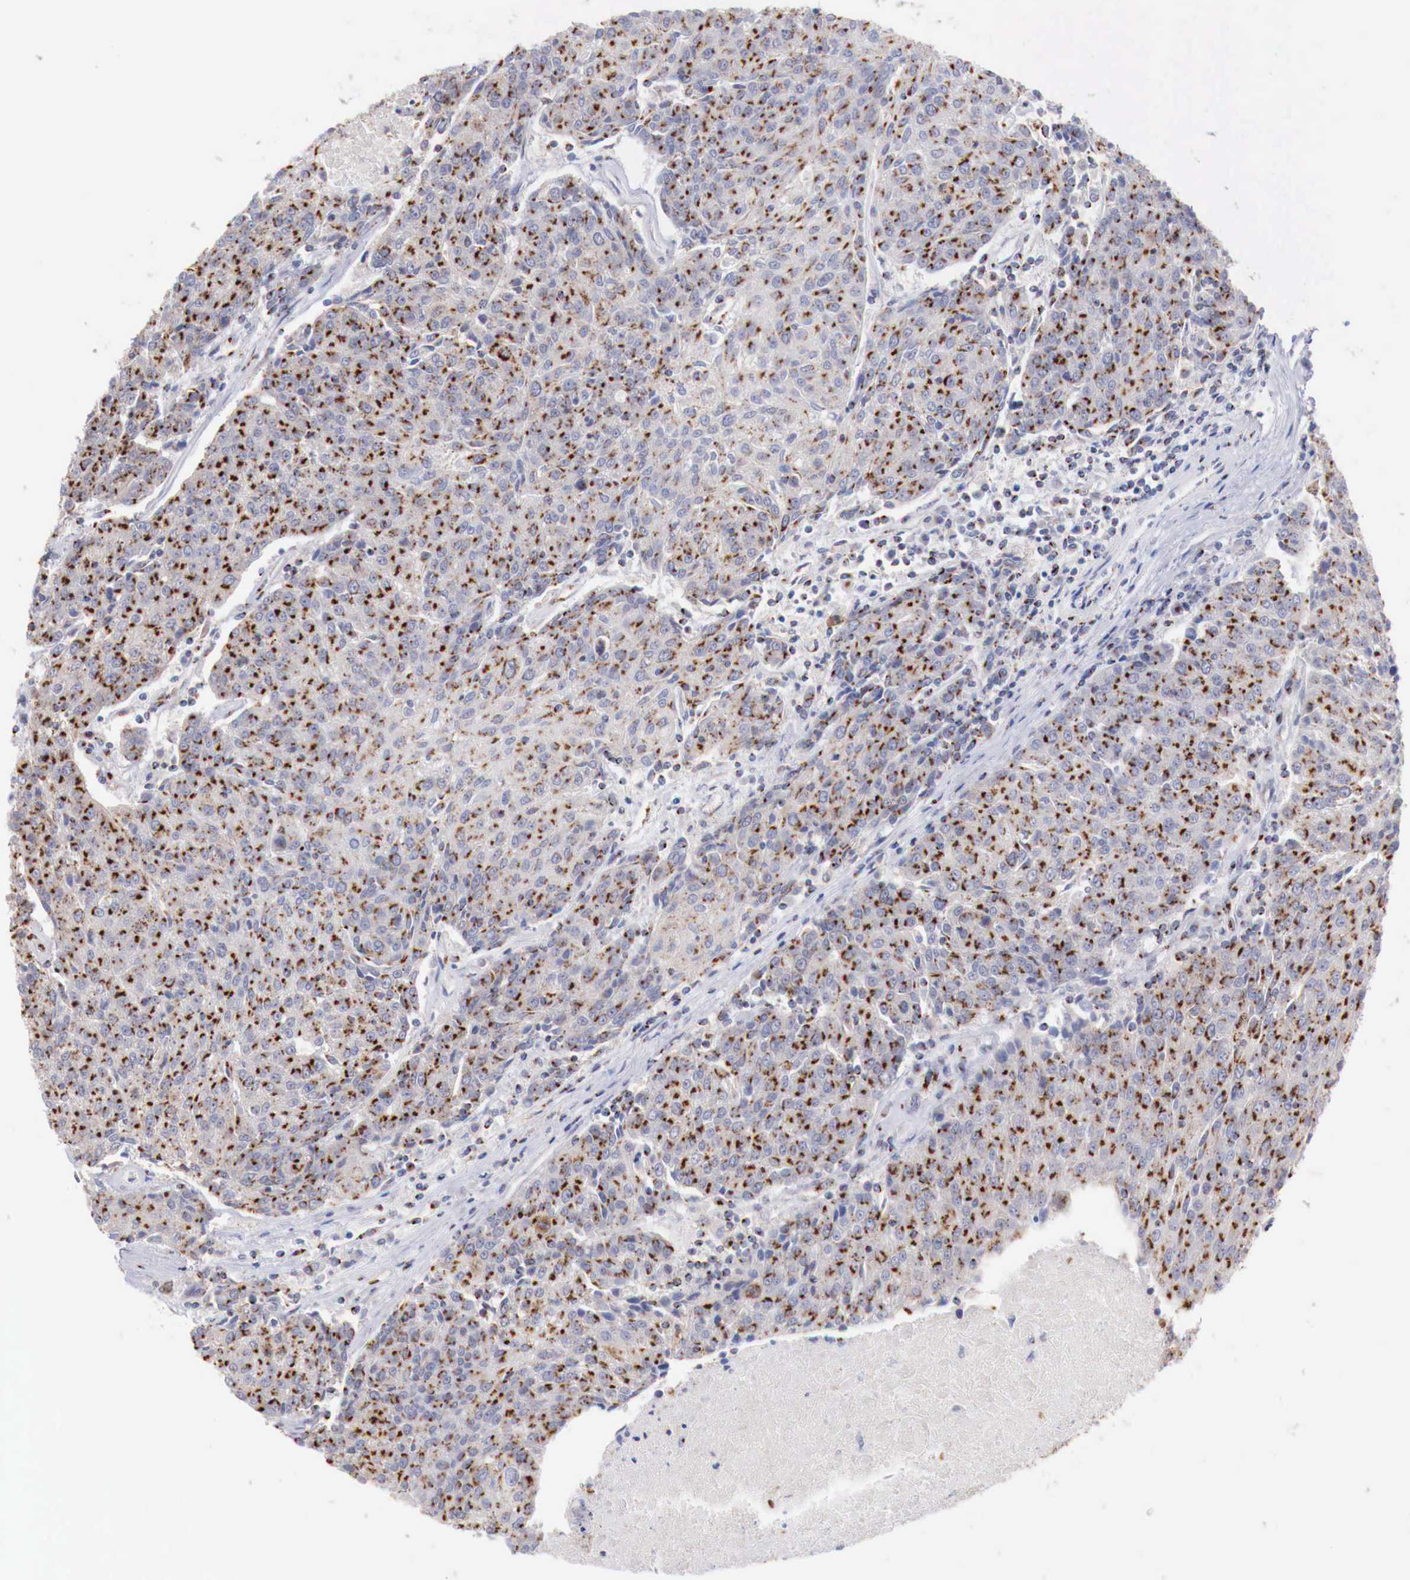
{"staining": {"intensity": "strong", "quantity": ">75%", "location": "cytoplasmic/membranous"}, "tissue": "urothelial cancer", "cell_type": "Tumor cells", "image_type": "cancer", "snomed": [{"axis": "morphology", "description": "Urothelial carcinoma, High grade"}, {"axis": "topography", "description": "Urinary bladder"}], "caption": "A micrograph showing strong cytoplasmic/membranous expression in about >75% of tumor cells in urothelial carcinoma (high-grade), as visualized by brown immunohistochemical staining.", "gene": "SYAP1", "patient": {"sex": "female", "age": 85}}